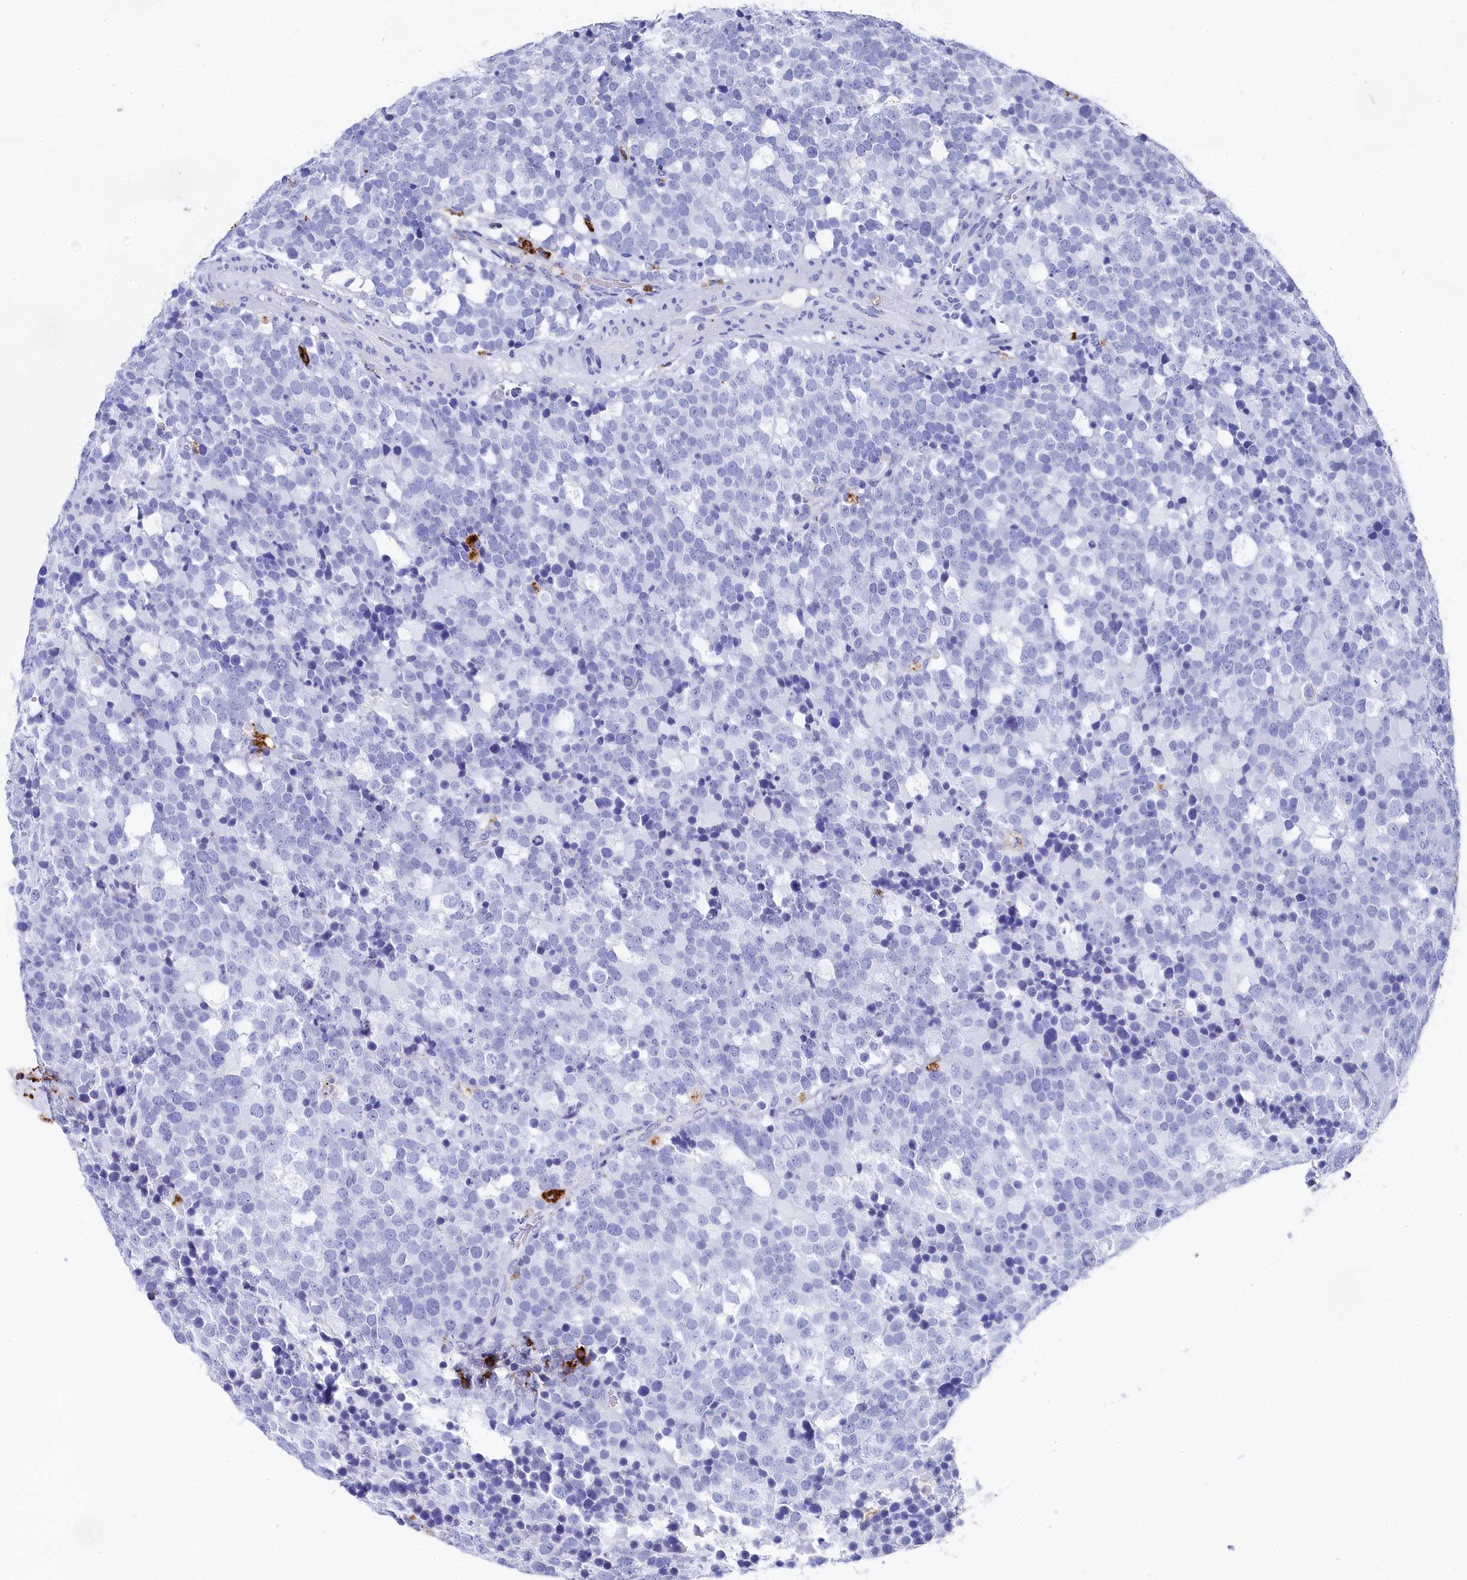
{"staining": {"intensity": "negative", "quantity": "none", "location": "none"}, "tissue": "testis cancer", "cell_type": "Tumor cells", "image_type": "cancer", "snomed": [{"axis": "morphology", "description": "Seminoma, NOS"}, {"axis": "topography", "description": "Testis"}], "caption": "This is an IHC histopathology image of testis seminoma. There is no staining in tumor cells.", "gene": "PLAC8", "patient": {"sex": "male", "age": 71}}